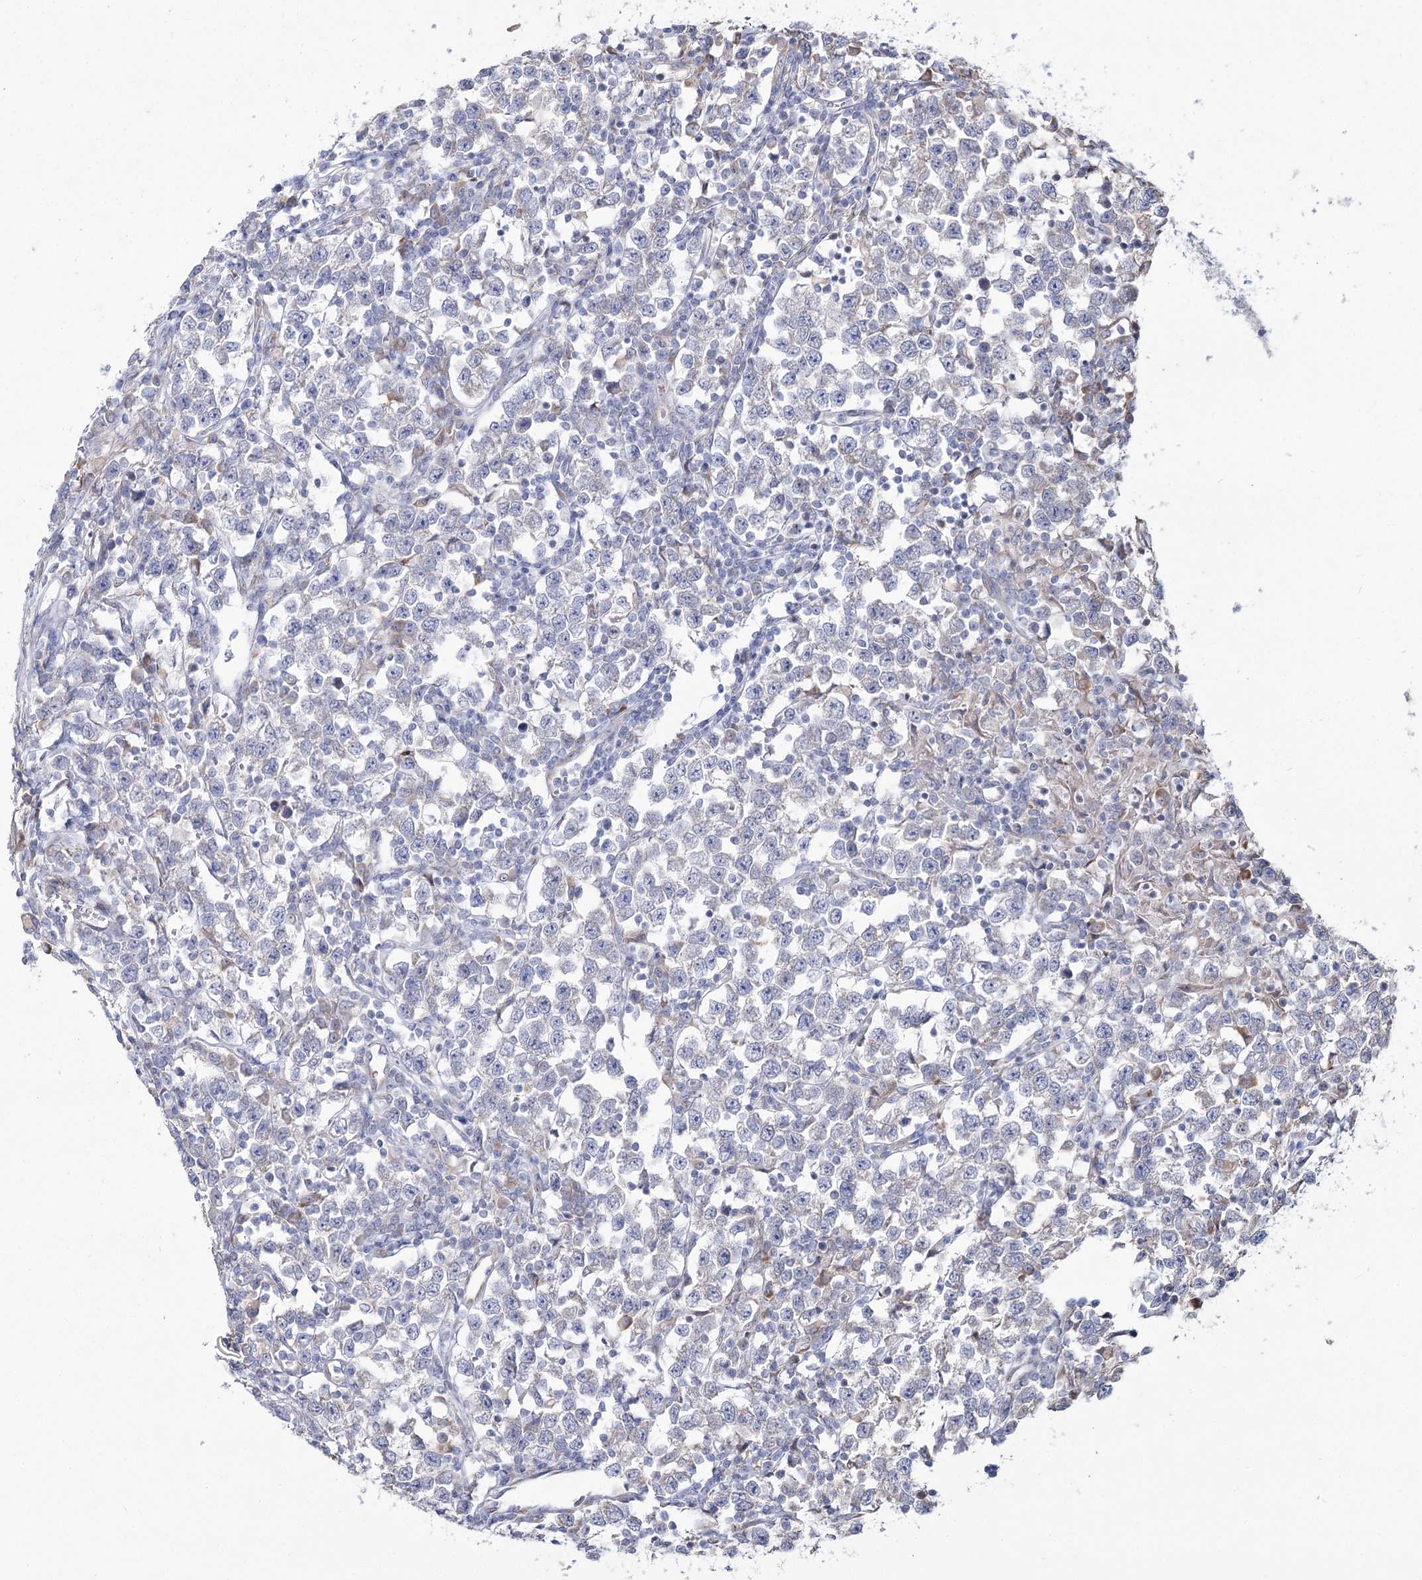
{"staining": {"intensity": "negative", "quantity": "none", "location": "none"}, "tissue": "testis cancer", "cell_type": "Tumor cells", "image_type": "cancer", "snomed": [{"axis": "morphology", "description": "Normal tissue, NOS"}, {"axis": "morphology", "description": "Seminoma, NOS"}, {"axis": "topography", "description": "Testis"}], "caption": "Immunohistochemistry histopathology image of neoplastic tissue: testis cancer (seminoma) stained with DAB (3,3'-diaminobenzidine) demonstrates no significant protein expression in tumor cells.", "gene": "NIPAL4", "patient": {"sex": "male", "age": 43}}